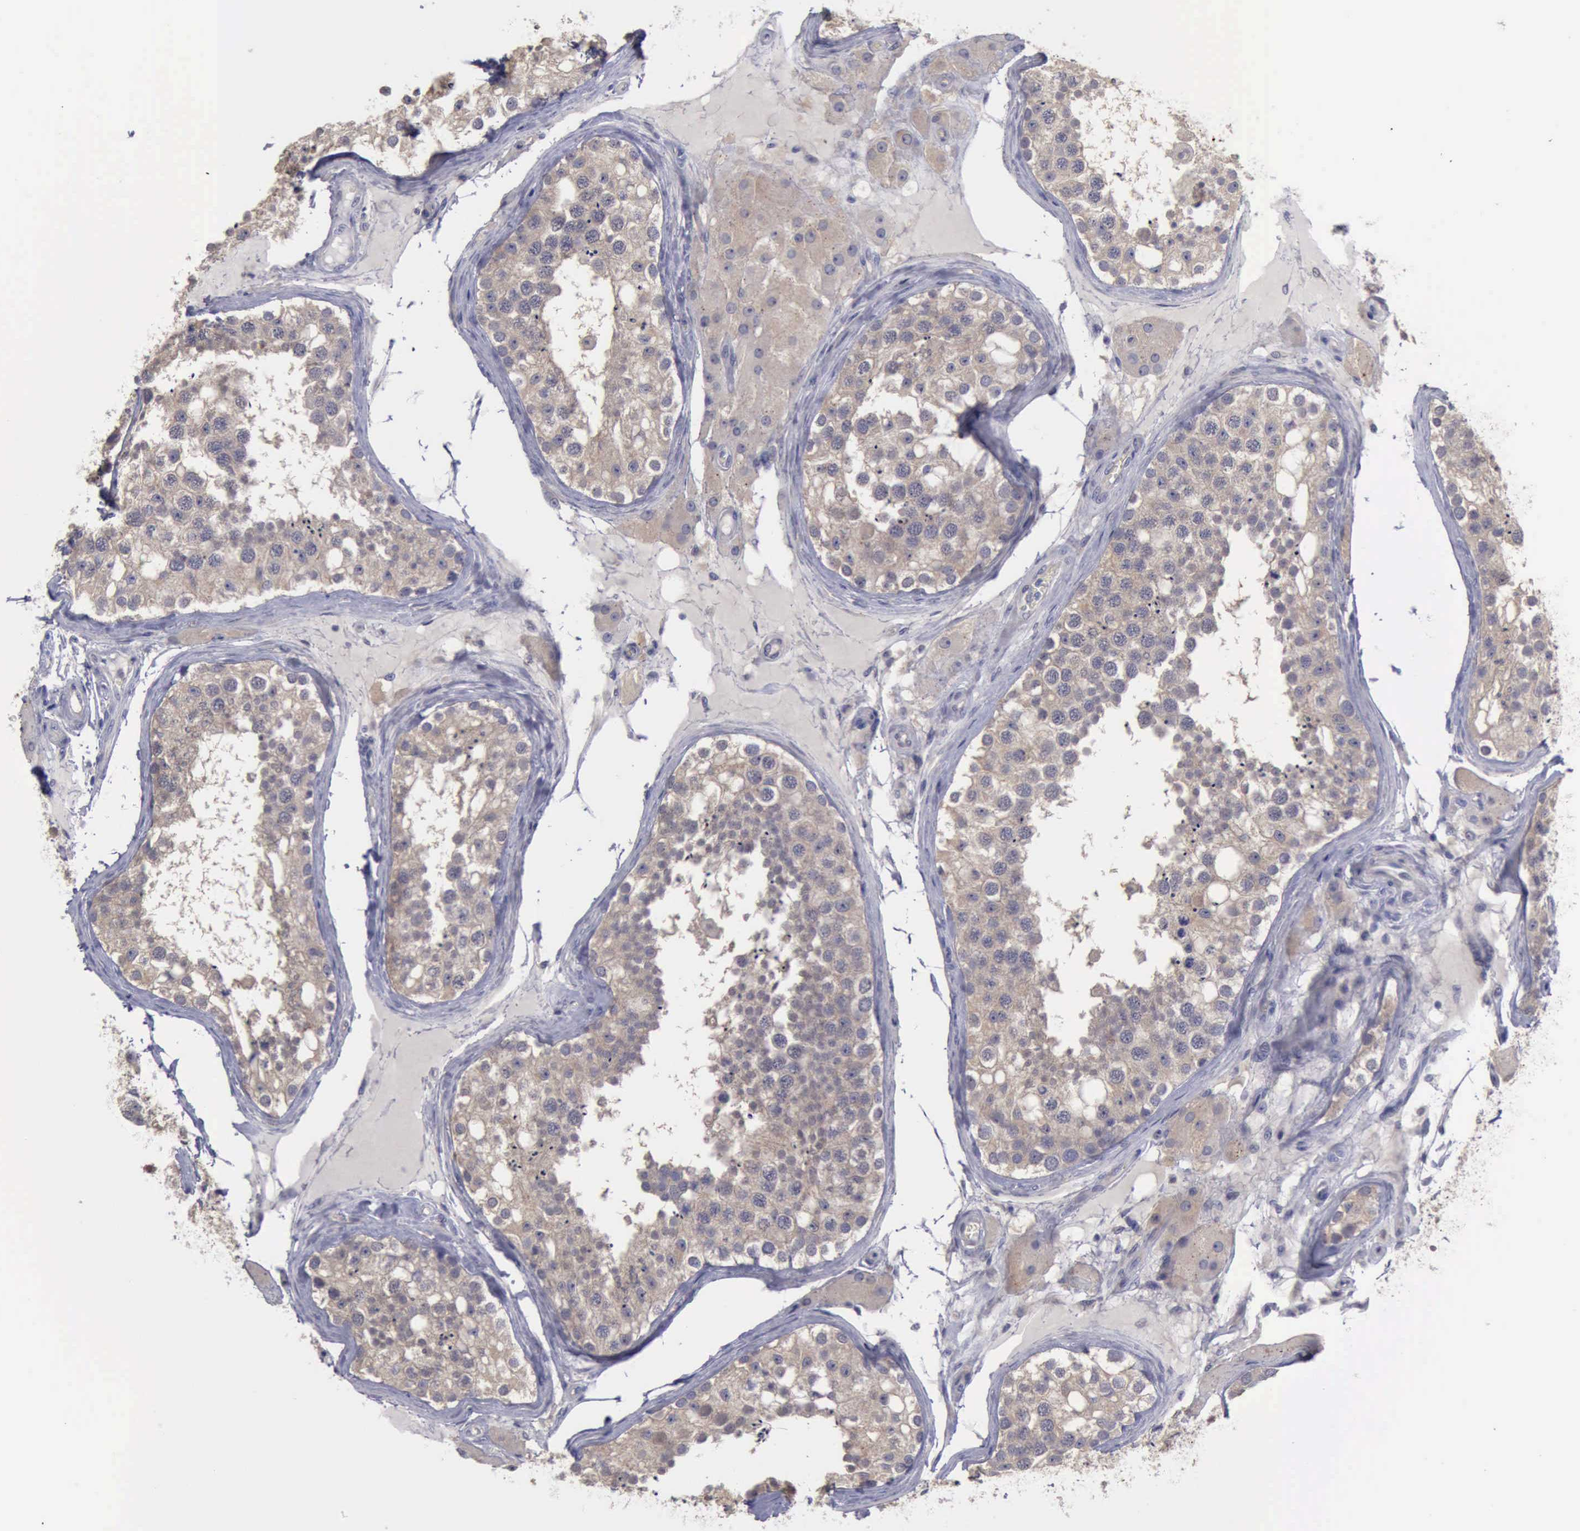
{"staining": {"intensity": "weak", "quantity": ">75%", "location": "cytoplasmic/membranous"}, "tissue": "testis", "cell_type": "Cells in seminiferous ducts", "image_type": "normal", "snomed": [{"axis": "morphology", "description": "Normal tissue, NOS"}, {"axis": "topography", "description": "Testis"}], "caption": "Immunohistochemical staining of normal human testis demonstrates weak cytoplasmic/membranous protein positivity in about >75% of cells in seminiferous ducts.", "gene": "PHKA1", "patient": {"sex": "male", "age": 68}}